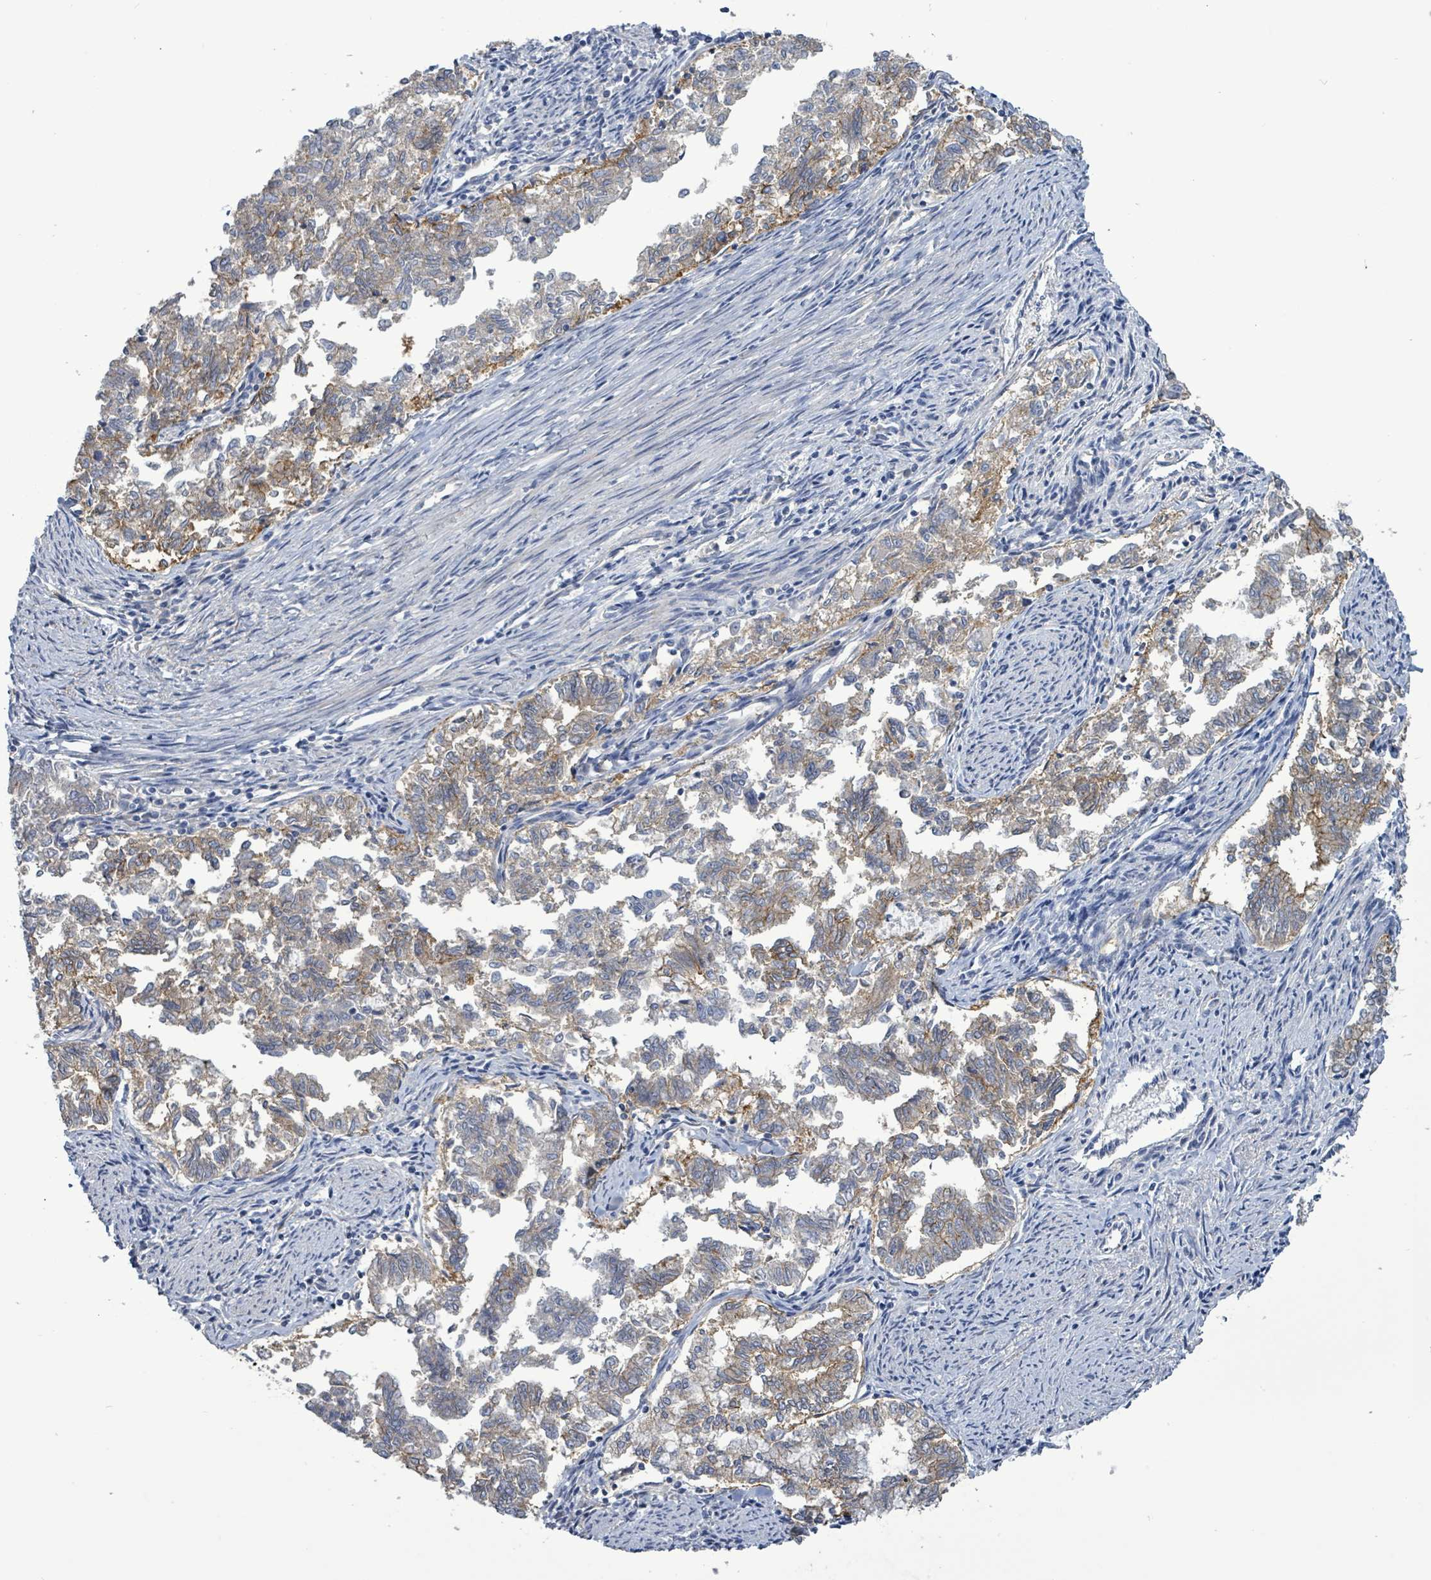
{"staining": {"intensity": "moderate", "quantity": "<25%", "location": "cytoplasmic/membranous"}, "tissue": "endometrial cancer", "cell_type": "Tumor cells", "image_type": "cancer", "snomed": [{"axis": "morphology", "description": "Adenocarcinoma, NOS"}, {"axis": "topography", "description": "Endometrium"}], "caption": "Immunohistochemical staining of endometrial adenocarcinoma shows low levels of moderate cytoplasmic/membranous protein positivity in about <25% of tumor cells.", "gene": "KRAS", "patient": {"sex": "female", "age": 79}}